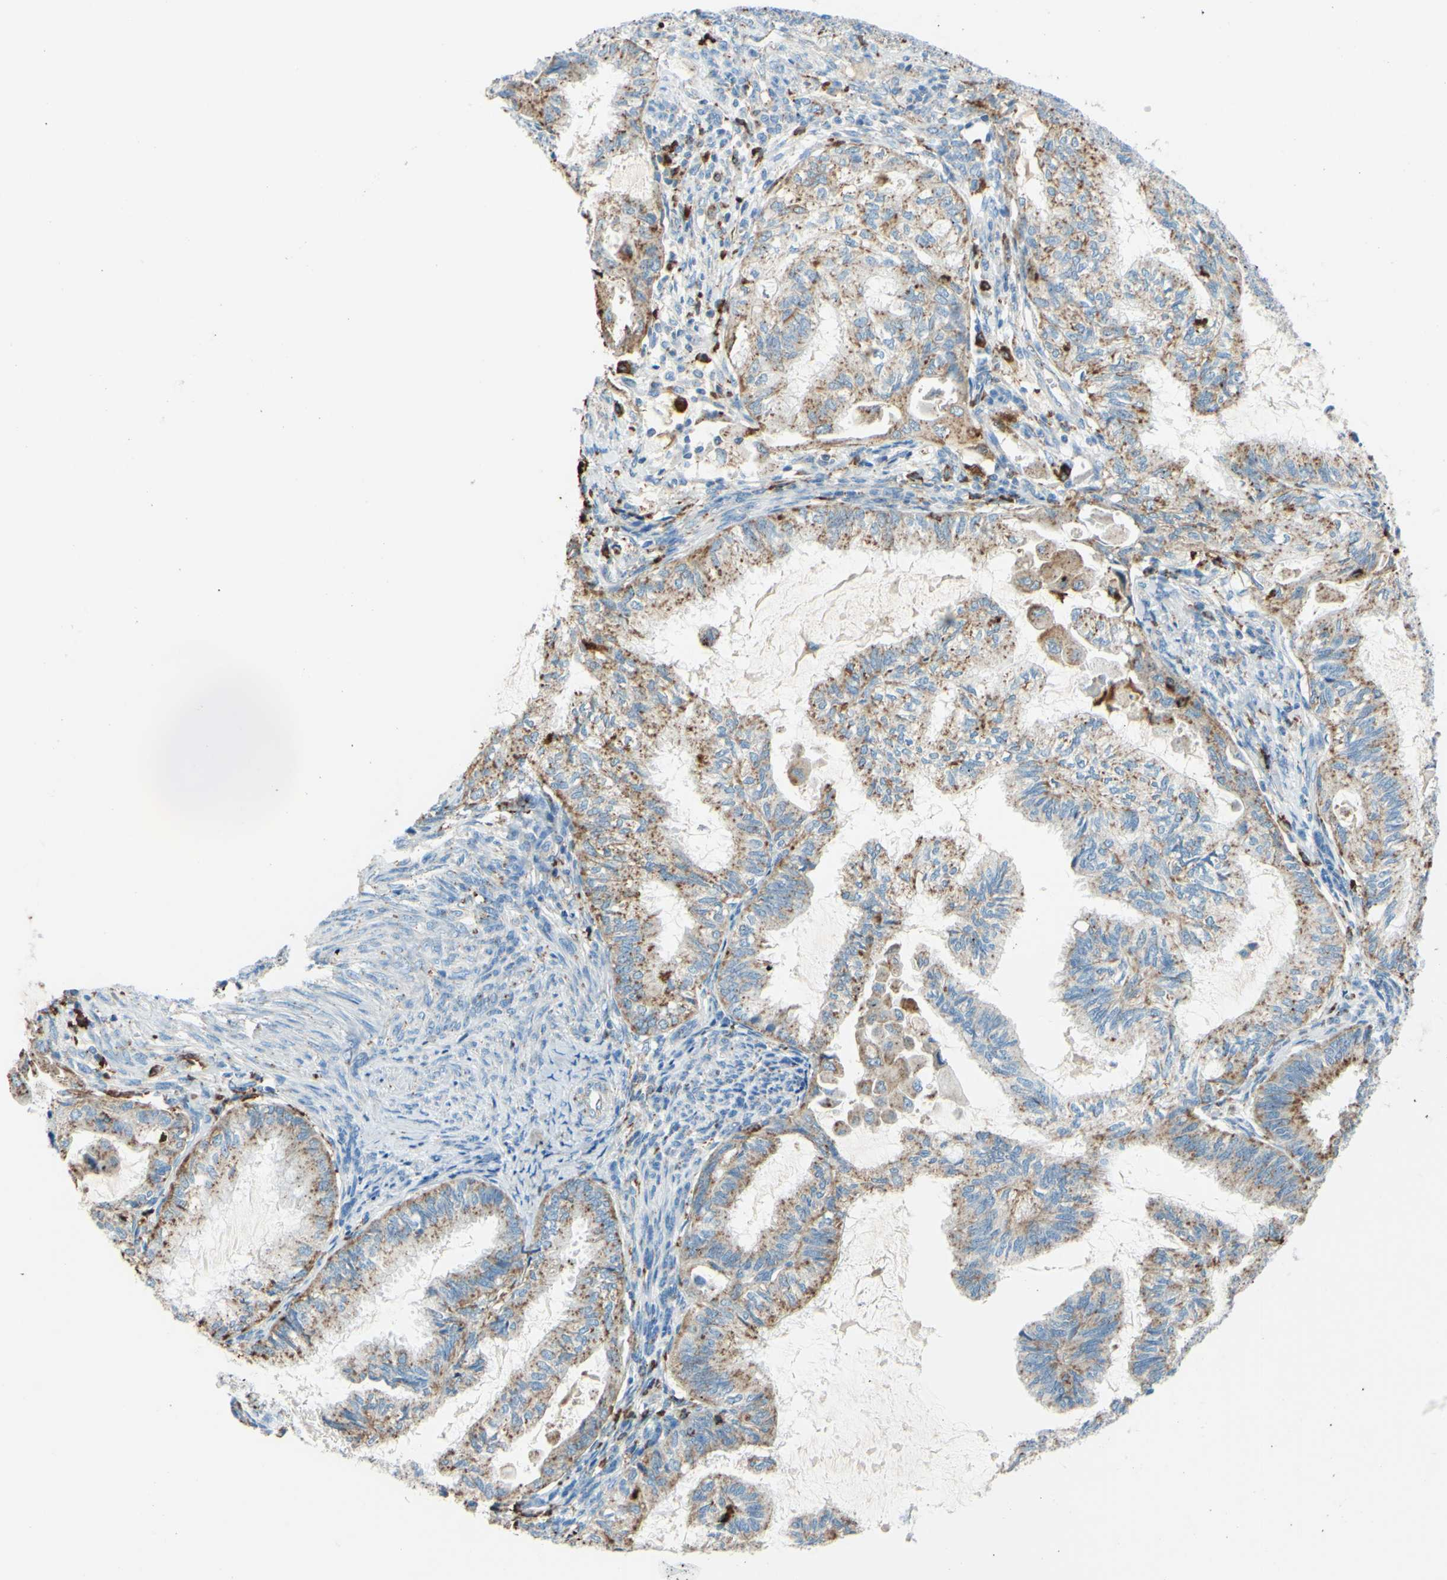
{"staining": {"intensity": "moderate", "quantity": ">75%", "location": "cytoplasmic/membranous"}, "tissue": "cervical cancer", "cell_type": "Tumor cells", "image_type": "cancer", "snomed": [{"axis": "morphology", "description": "Normal tissue, NOS"}, {"axis": "morphology", "description": "Adenocarcinoma, NOS"}, {"axis": "topography", "description": "Cervix"}, {"axis": "topography", "description": "Endometrium"}], "caption": "IHC micrograph of neoplastic tissue: human cervical cancer stained using immunohistochemistry displays medium levels of moderate protein expression localized specifically in the cytoplasmic/membranous of tumor cells, appearing as a cytoplasmic/membranous brown color.", "gene": "CTSD", "patient": {"sex": "female", "age": 86}}